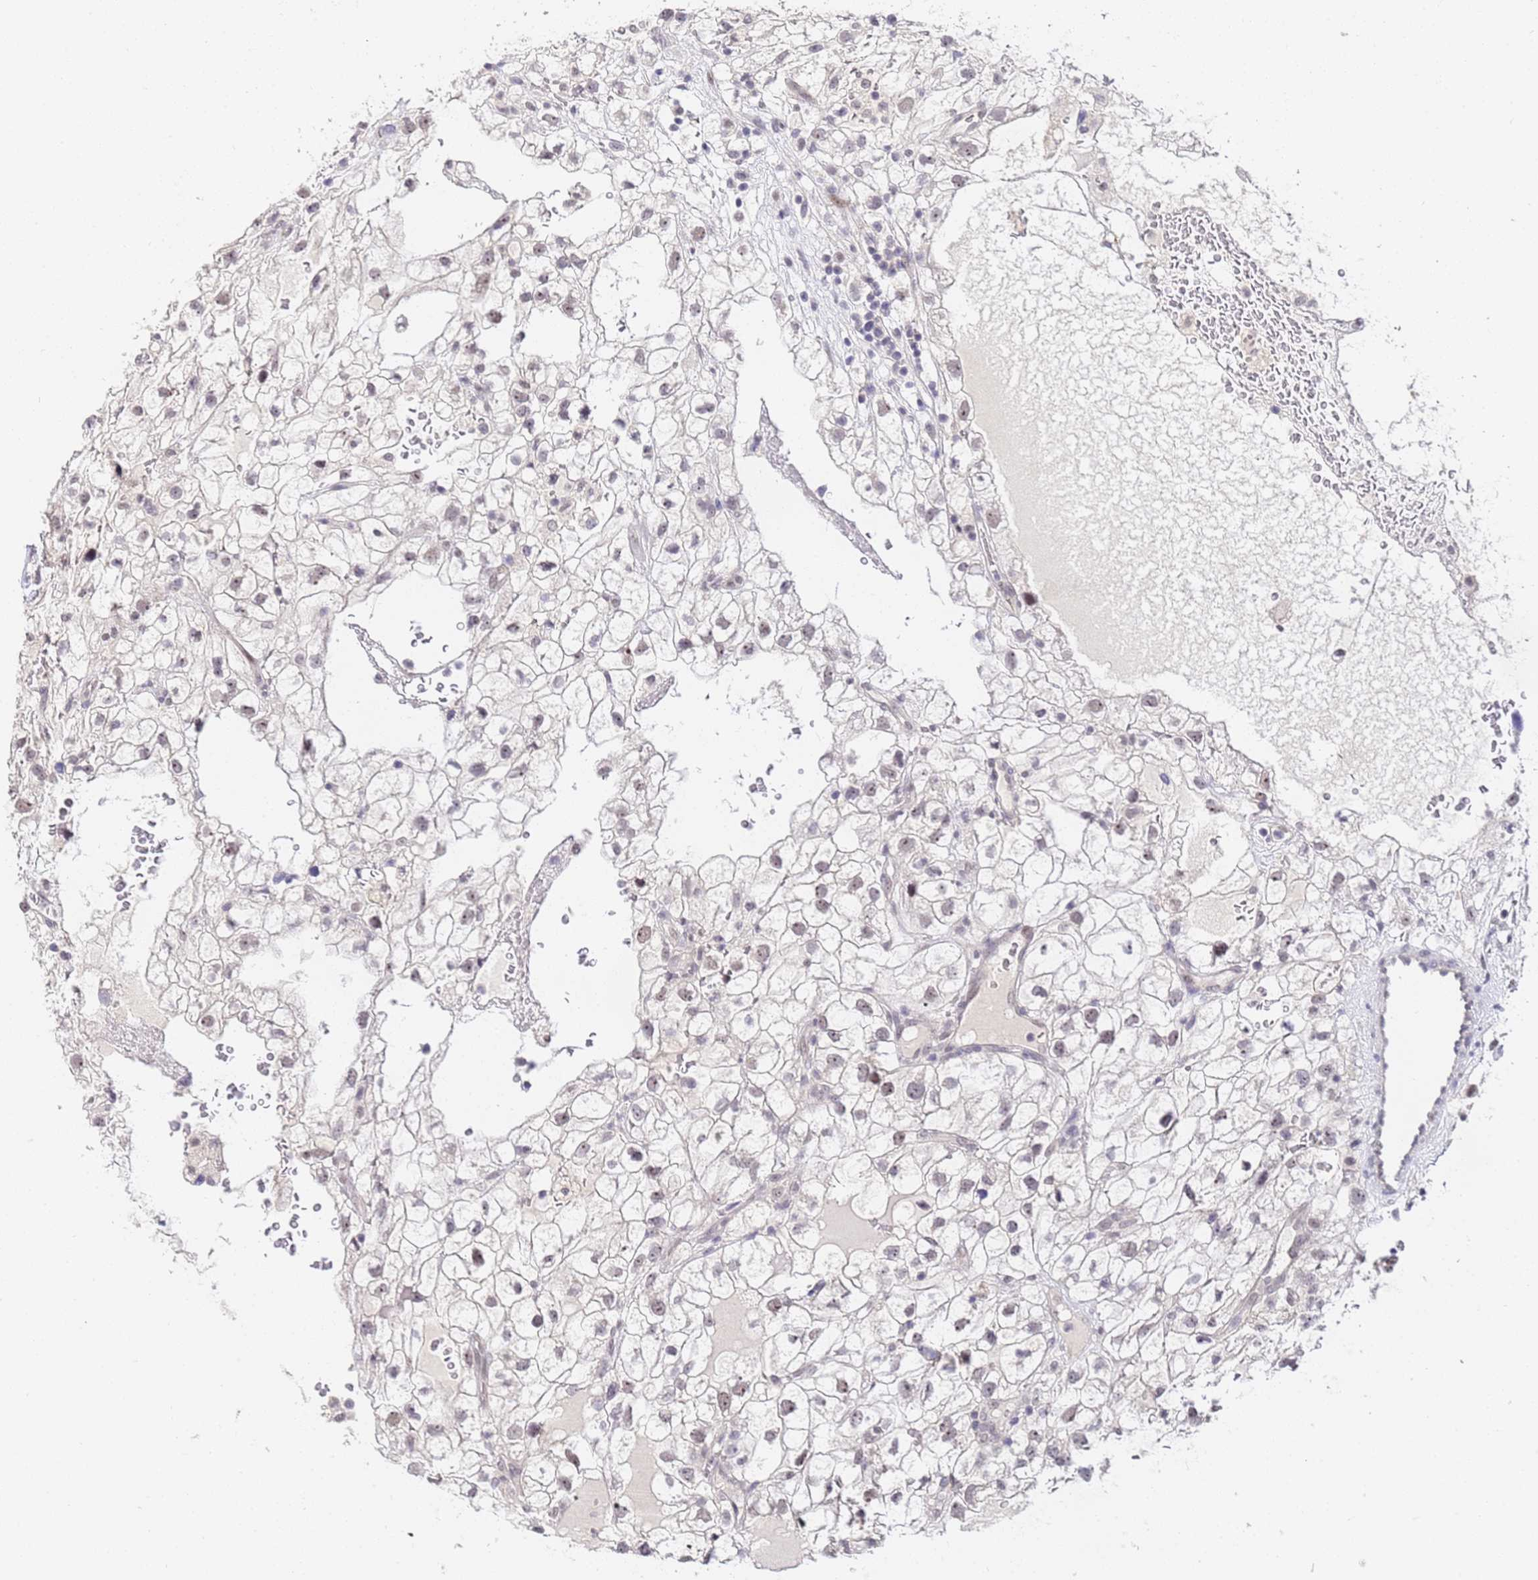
{"staining": {"intensity": "weak", "quantity": "<25%", "location": "nuclear"}, "tissue": "renal cancer", "cell_type": "Tumor cells", "image_type": "cancer", "snomed": [{"axis": "morphology", "description": "Adenocarcinoma, NOS"}, {"axis": "topography", "description": "Kidney"}], "caption": "Tumor cells are negative for brown protein staining in renal adenocarcinoma.", "gene": "LSM3", "patient": {"sex": "male", "age": 59}}